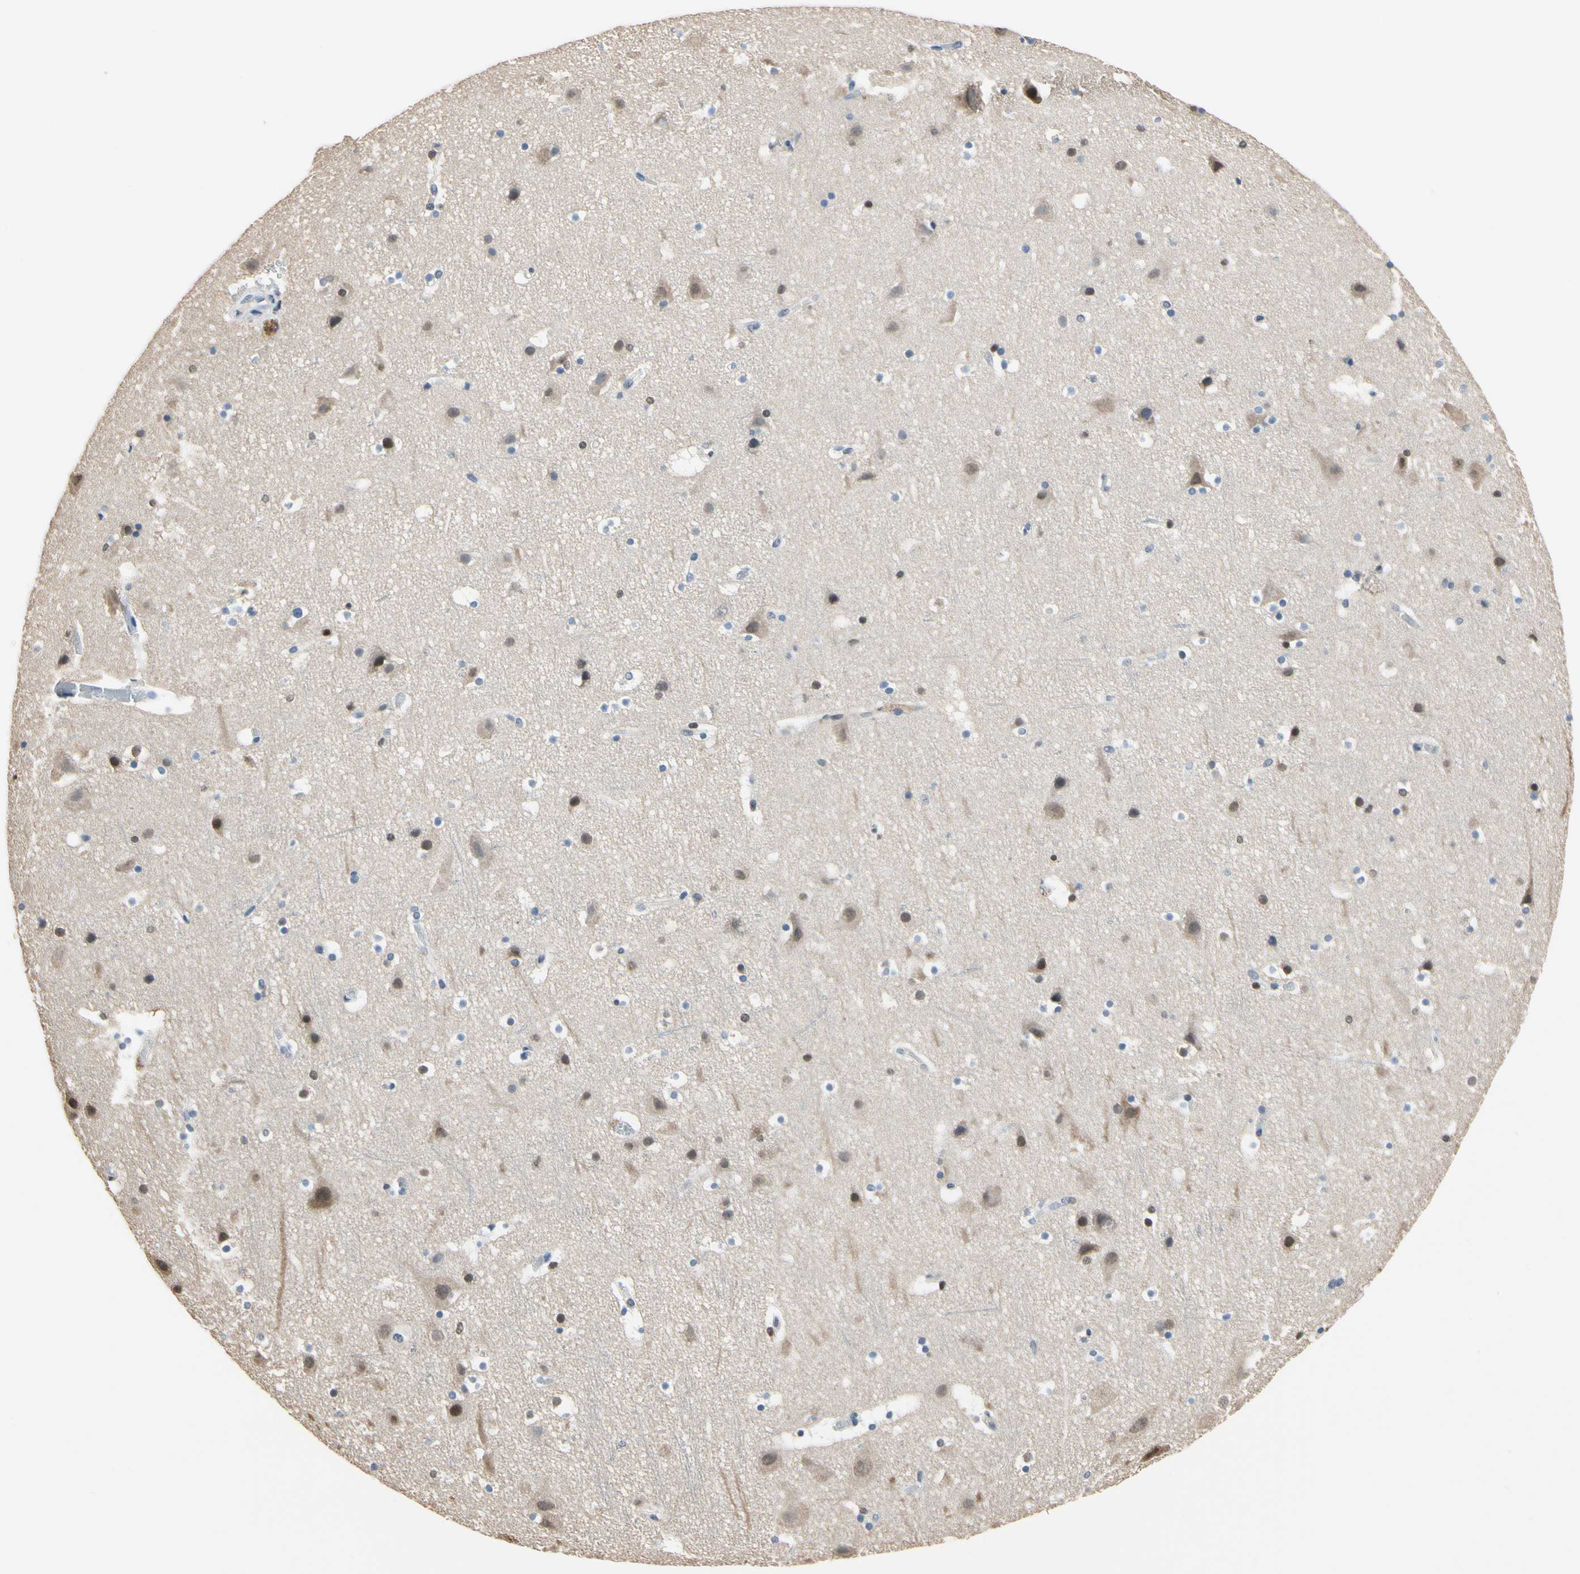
{"staining": {"intensity": "moderate", "quantity": "<25%", "location": "nuclear"}, "tissue": "cerebral cortex", "cell_type": "Endothelial cells", "image_type": "normal", "snomed": [{"axis": "morphology", "description": "Normal tissue, NOS"}, {"axis": "topography", "description": "Cerebral cortex"}], "caption": "A micrograph showing moderate nuclear expression in approximately <25% of endothelial cells in normal cerebral cortex, as visualized by brown immunohistochemical staining.", "gene": "NFATC2", "patient": {"sex": "male", "age": 45}}